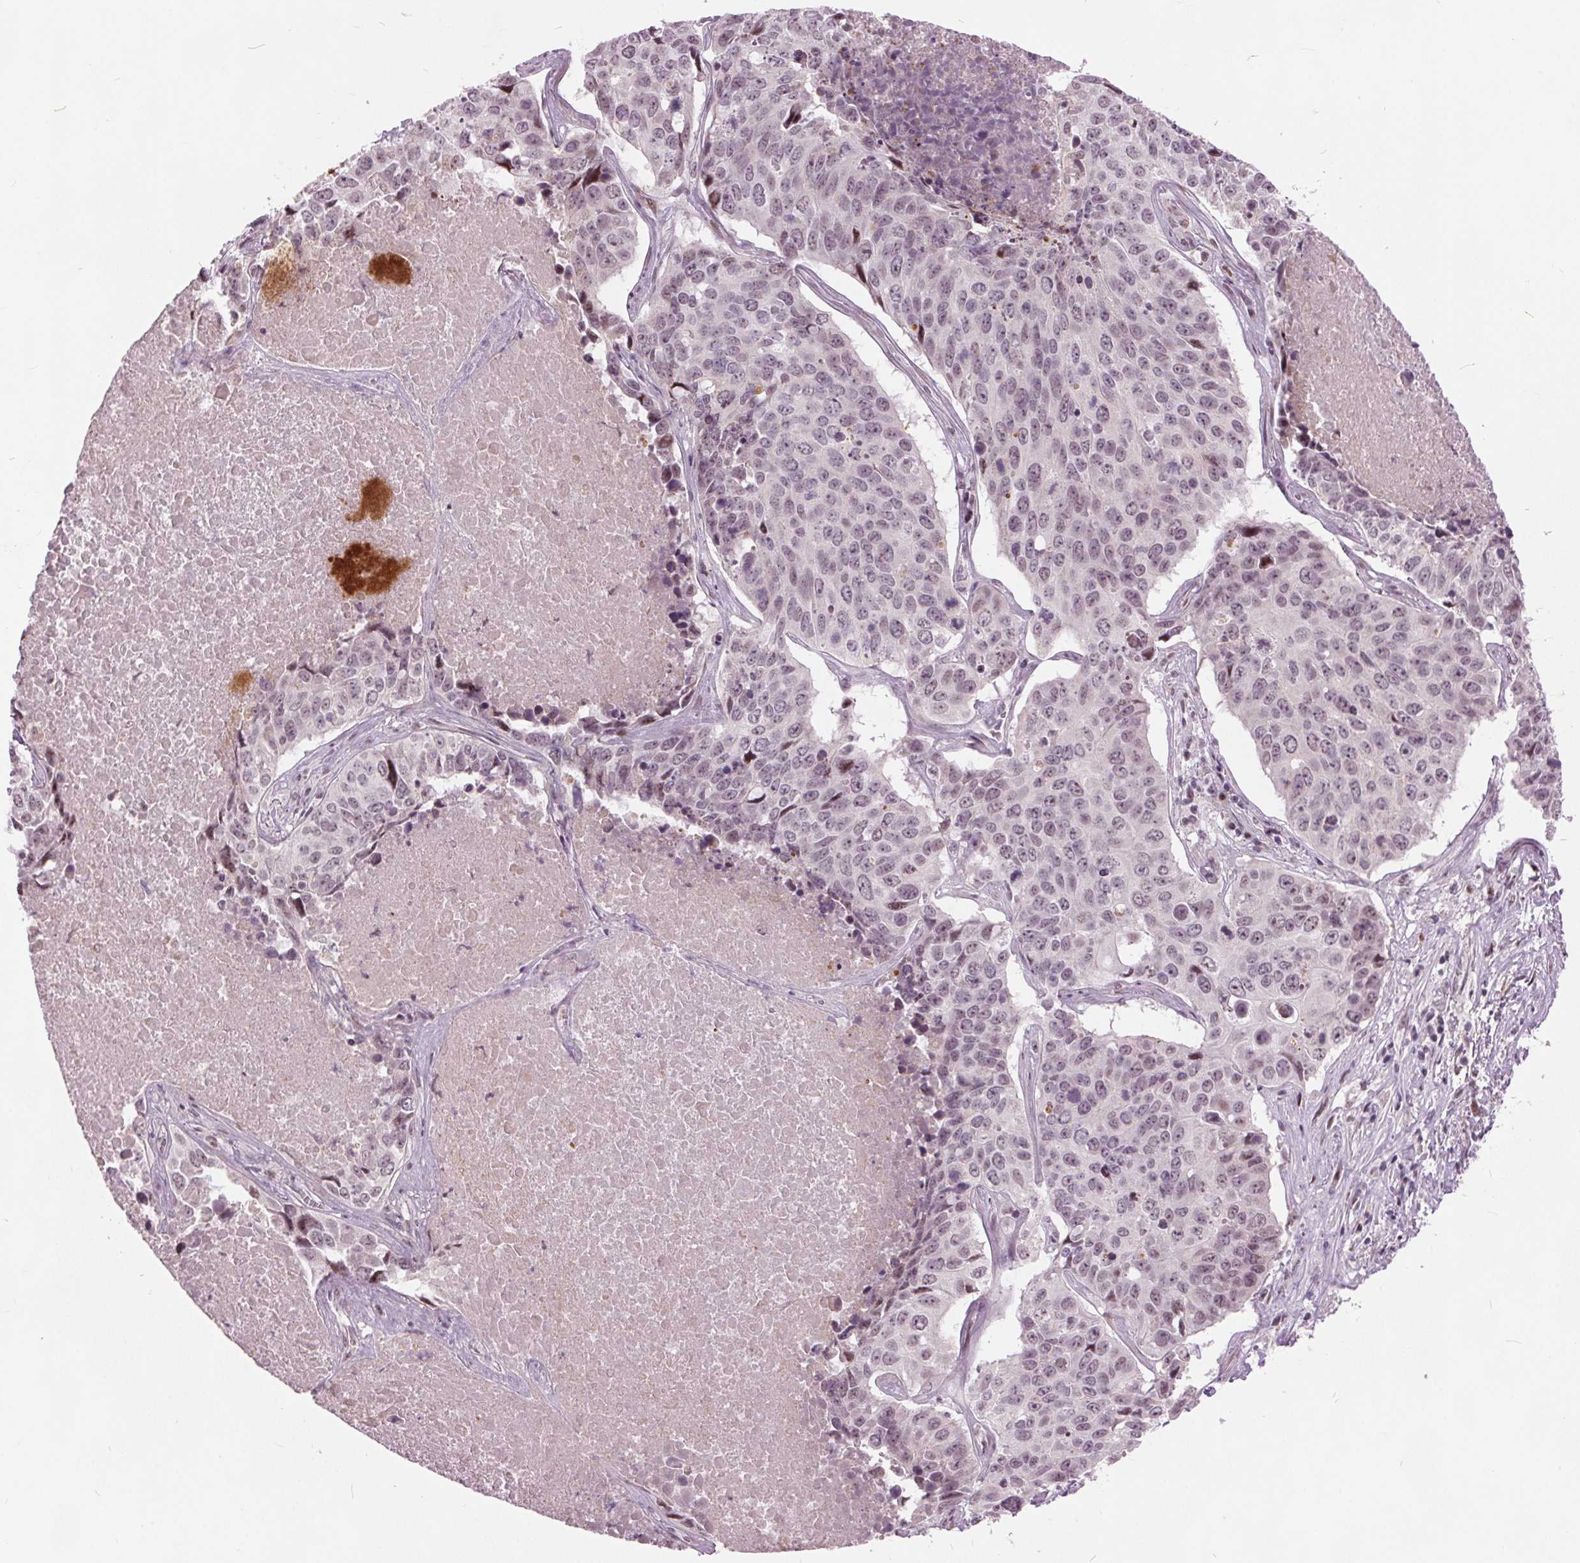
{"staining": {"intensity": "weak", "quantity": "25%-75%", "location": "nuclear"}, "tissue": "lung cancer", "cell_type": "Tumor cells", "image_type": "cancer", "snomed": [{"axis": "morphology", "description": "Normal tissue, NOS"}, {"axis": "morphology", "description": "Squamous cell carcinoma, NOS"}, {"axis": "topography", "description": "Bronchus"}, {"axis": "topography", "description": "Lung"}], "caption": "Protein expression analysis of lung squamous cell carcinoma shows weak nuclear expression in approximately 25%-75% of tumor cells. (DAB (3,3'-diaminobenzidine) IHC, brown staining for protein, blue staining for nuclei).", "gene": "TTC34", "patient": {"sex": "male", "age": 64}}